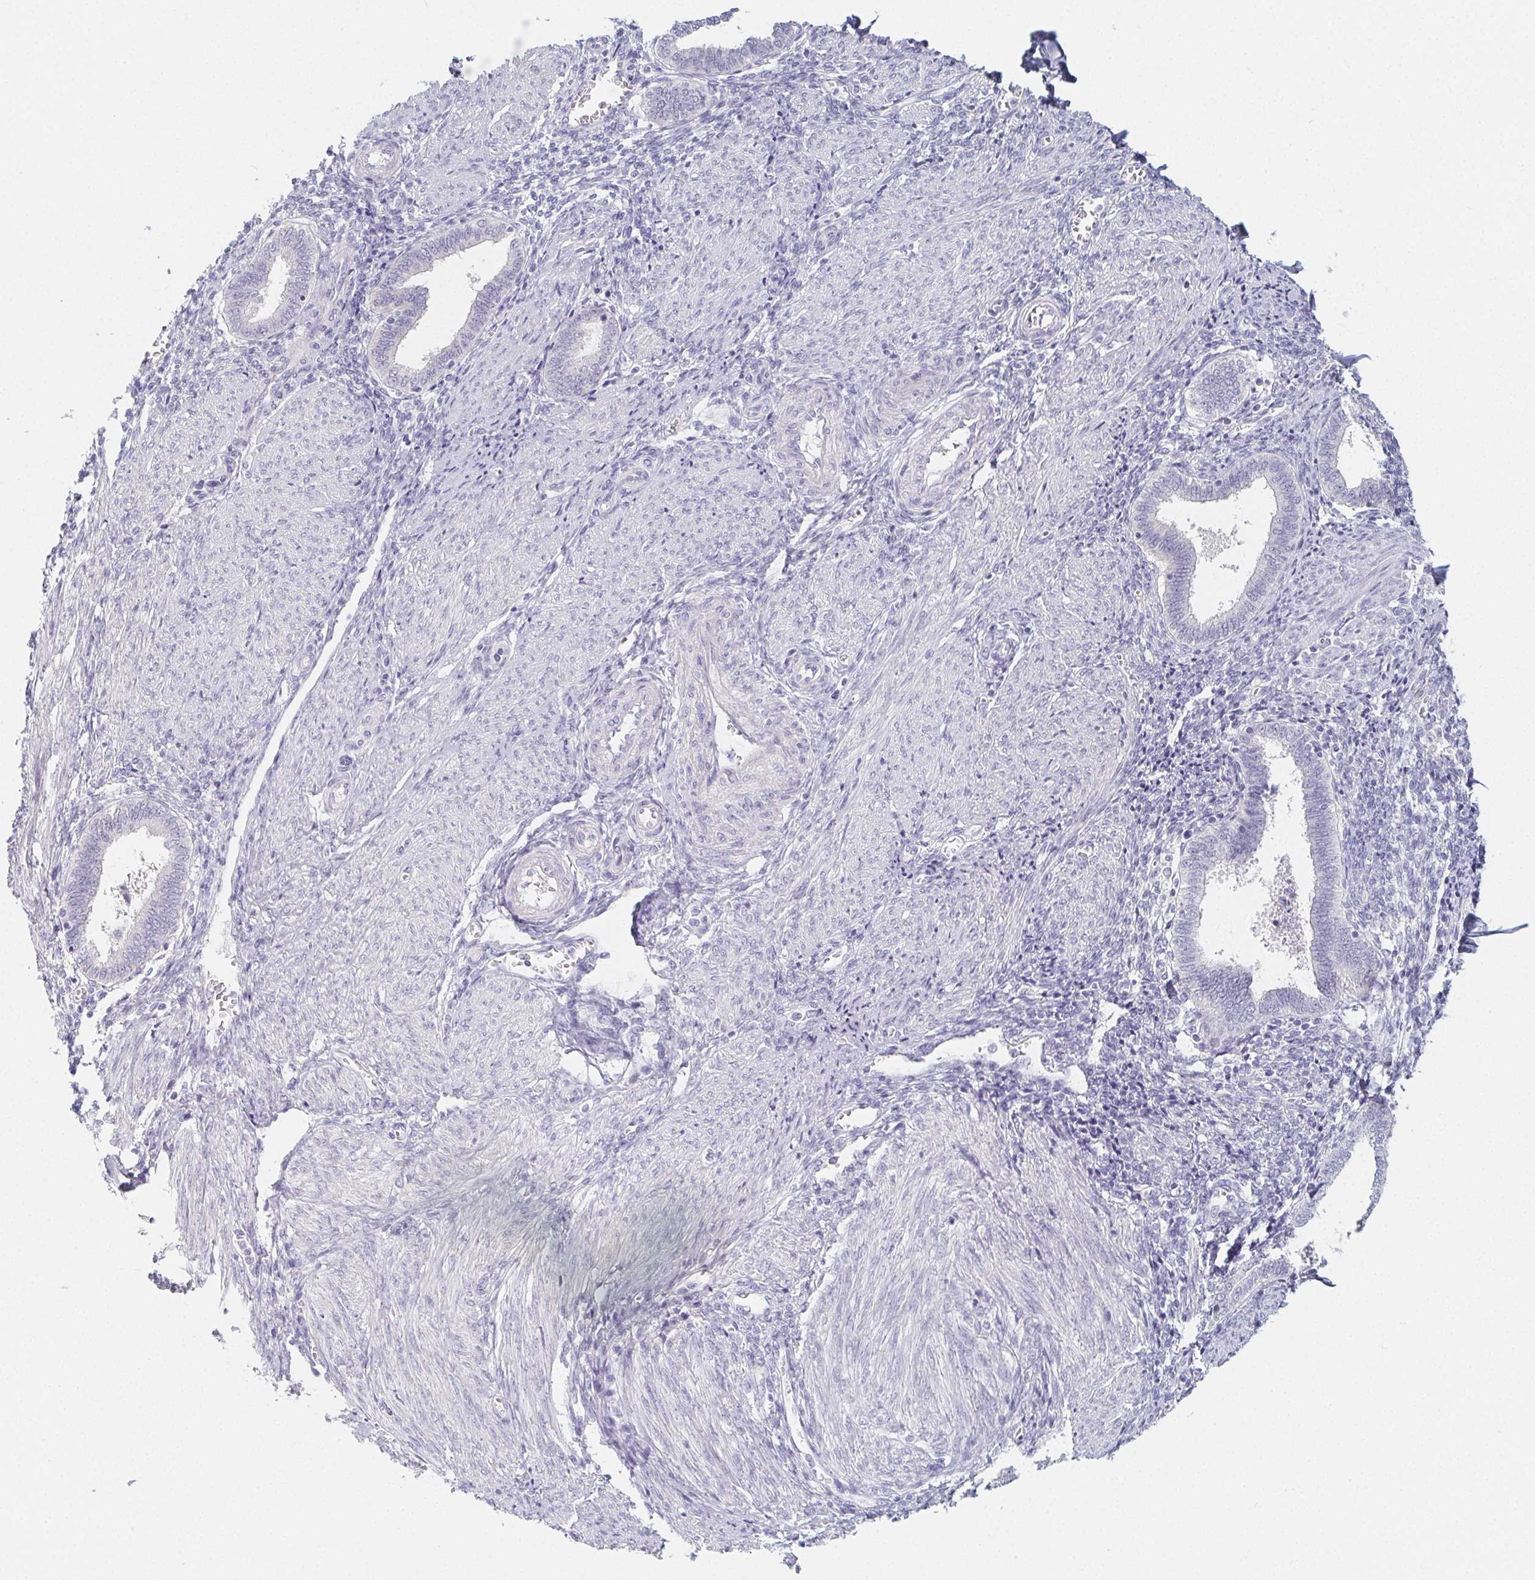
{"staining": {"intensity": "negative", "quantity": "none", "location": "none"}, "tissue": "endometrium", "cell_type": "Cells in endometrial stroma", "image_type": "normal", "snomed": [{"axis": "morphology", "description": "Normal tissue, NOS"}, {"axis": "topography", "description": "Endometrium"}], "caption": "There is no significant staining in cells in endometrial stroma of endometrium. Nuclei are stained in blue.", "gene": "GLIPR1L1", "patient": {"sex": "female", "age": 42}}